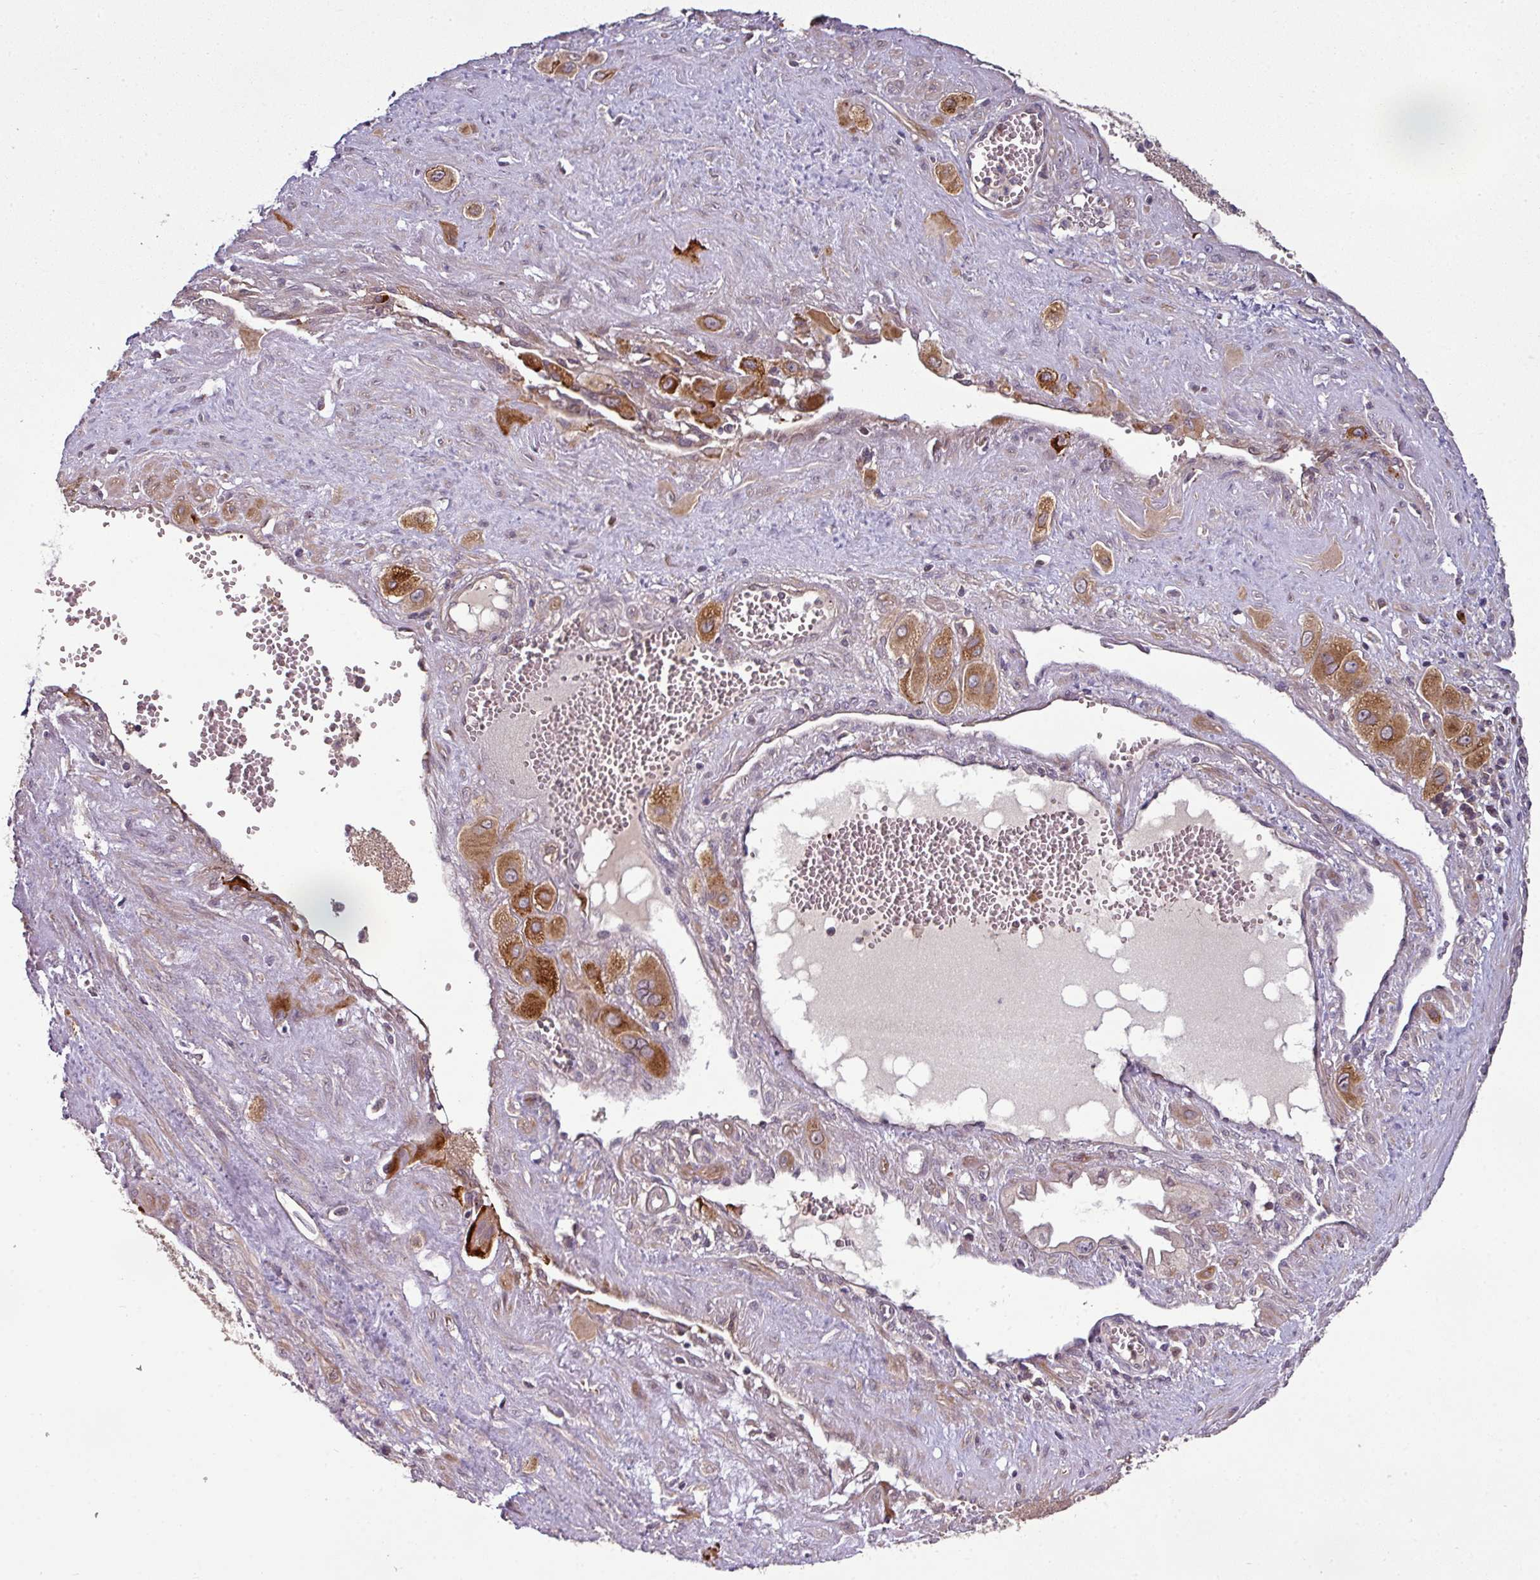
{"staining": {"intensity": "strong", "quantity": ">75%", "location": "cytoplasmic/membranous"}, "tissue": "cervical cancer", "cell_type": "Tumor cells", "image_type": "cancer", "snomed": [{"axis": "morphology", "description": "Squamous cell carcinoma, NOS"}, {"axis": "topography", "description": "Cervix"}], "caption": "Protein staining of squamous cell carcinoma (cervical) tissue demonstrates strong cytoplasmic/membranous expression in approximately >75% of tumor cells. (Brightfield microscopy of DAB IHC at high magnification).", "gene": "SPCS3", "patient": {"sex": "female", "age": 34}}